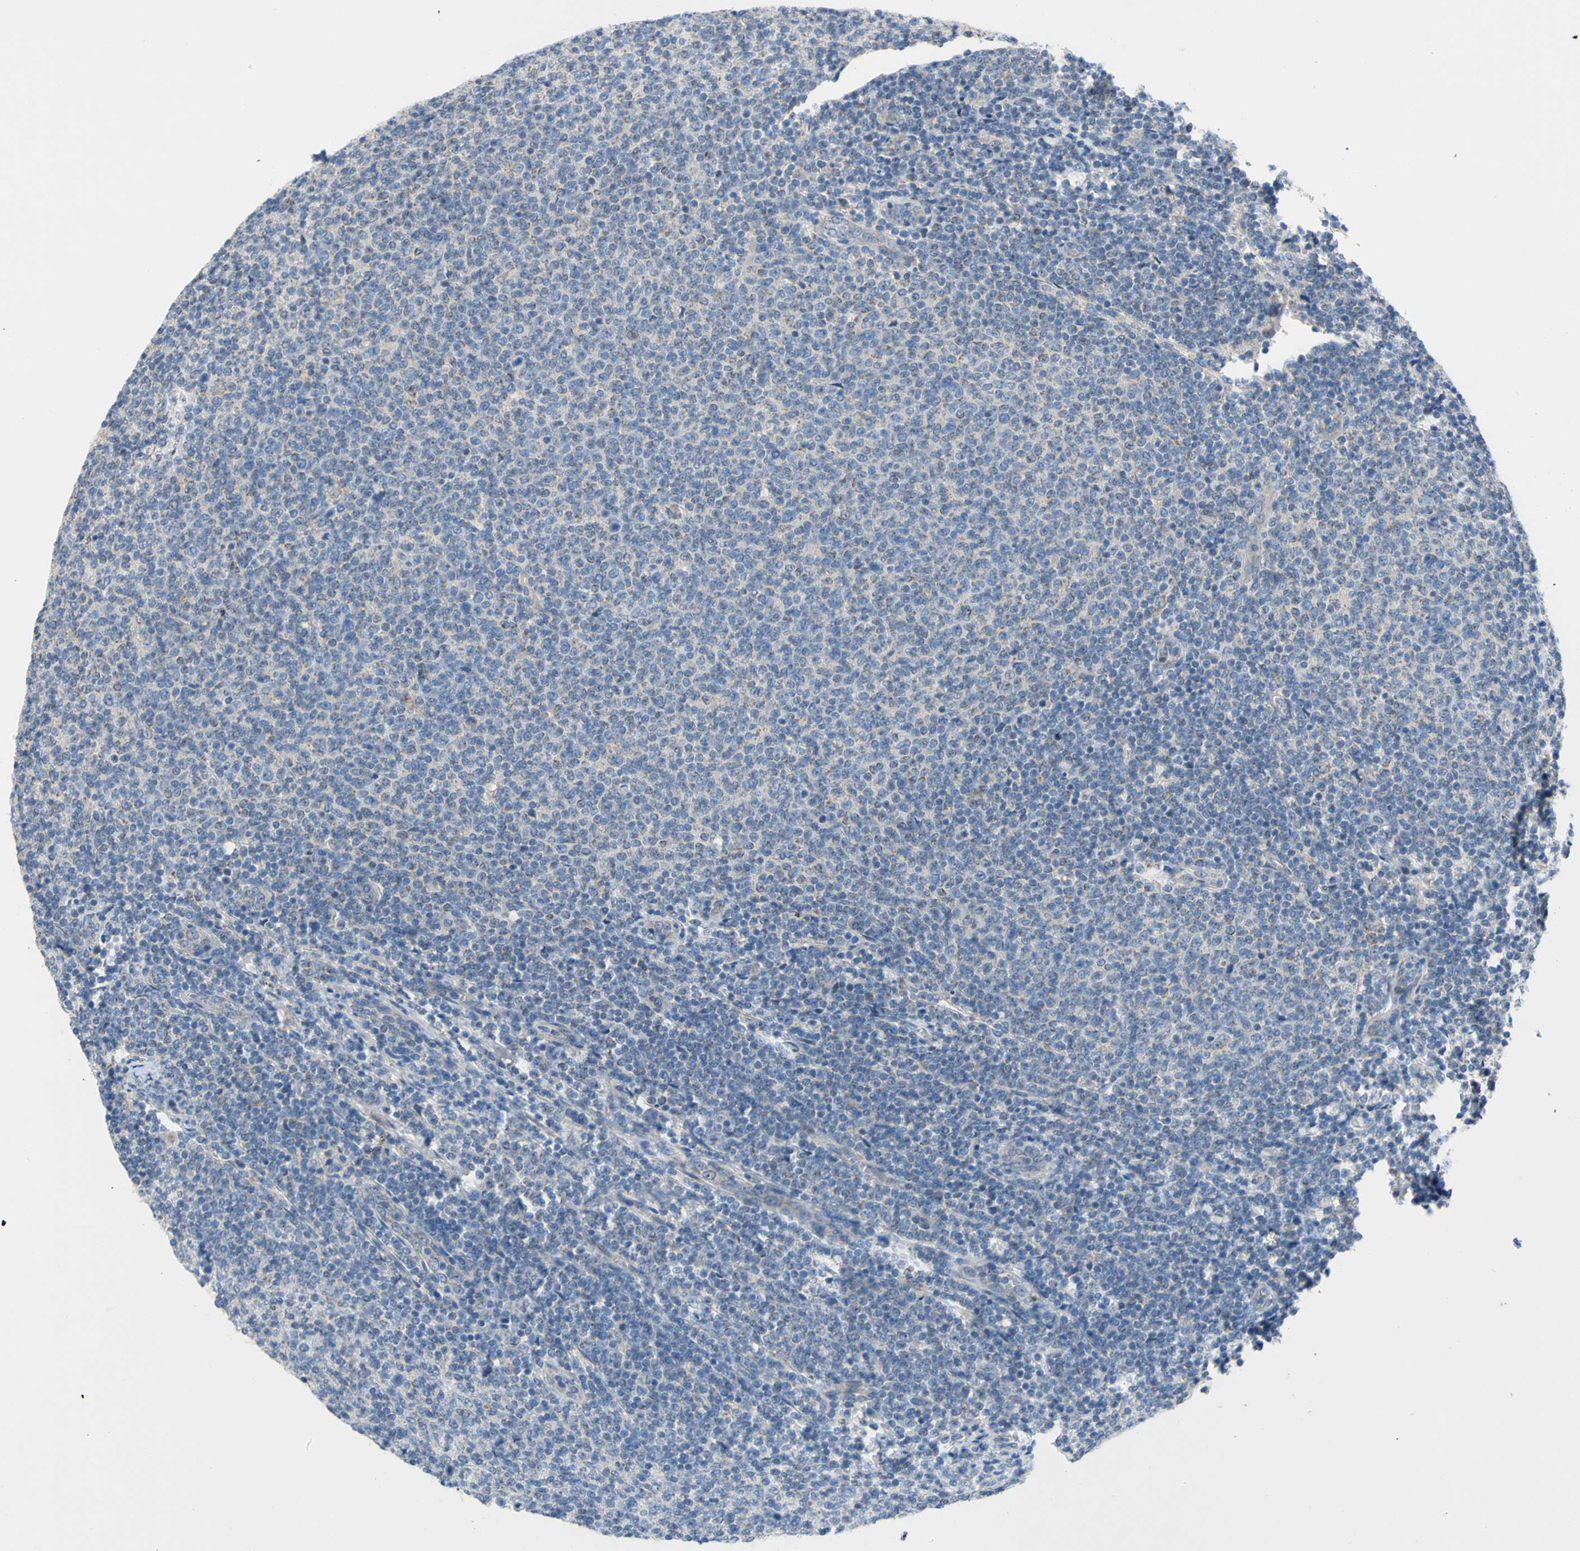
{"staining": {"intensity": "negative", "quantity": "none", "location": "none"}, "tissue": "lymphoma", "cell_type": "Tumor cells", "image_type": "cancer", "snomed": [{"axis": "morphology", "description": "Malignant lymphoma, non-Hodgkin's type, Low grade"}, {"axis": "topography", "description": "Lymph node"}], "caption": "An image of lymphoma stained for a protein demonstrates no brown staining in tumor cells.", "gene": "GRAMD2B", "patient": {"sex": "male", "age": 66}}